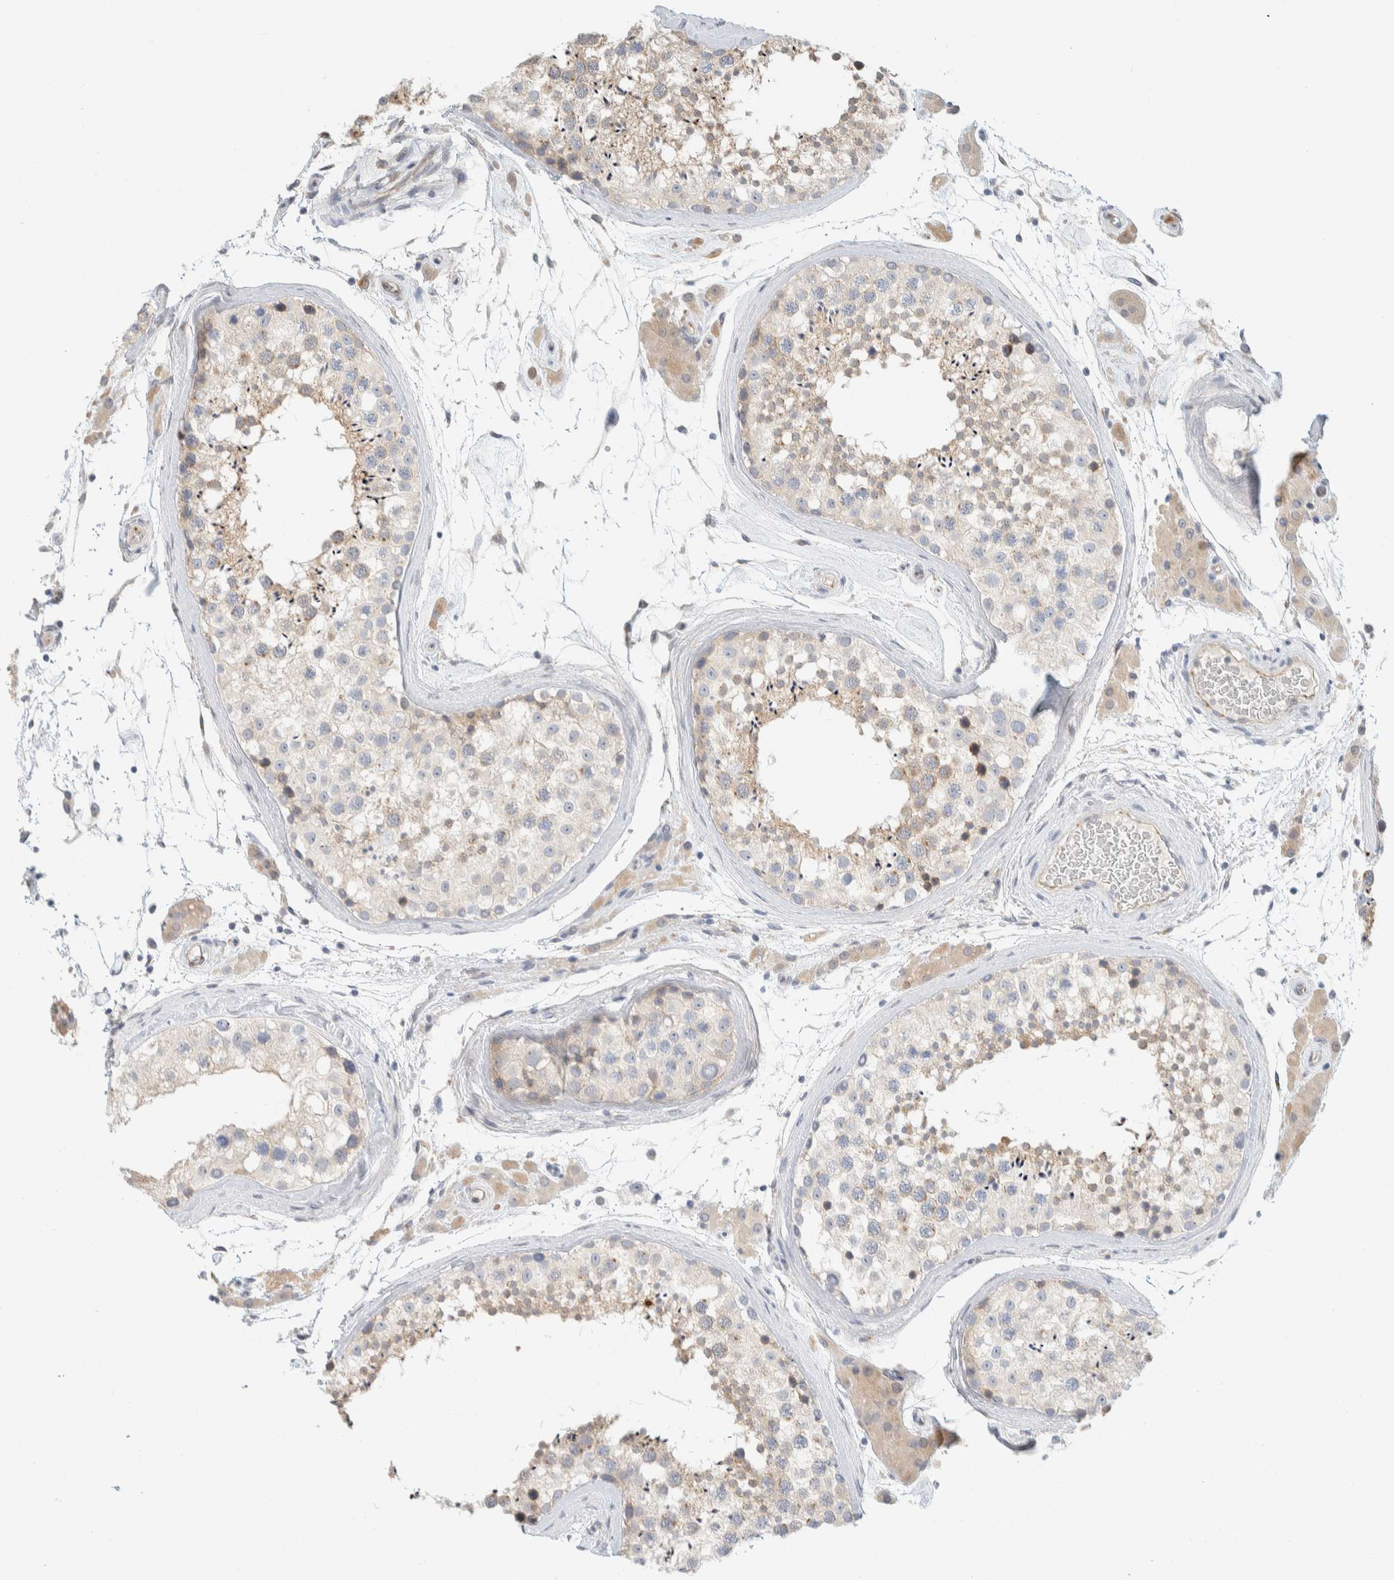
{"staining": {"intensity": "weak", "quantity": "25%-75%", "location": "cytoplasmic/membranous"}, "tissue": "testis", "cell_type": "Cells in seminiferous ducts", "image_type": "normal", "snomed": [{"axis": "morphology", "description": "Normal tissue, NOS"}, {"axis": "topography", "description": "Testis"}], "caption": "DAB immunohistochemical staining of normal human testis demonstrates weak cytoplasmic/membranous protein expression in approximately 25%-75% of cells in seminiferous ducts. (Brightfield microscopy of DAB IHC at high magnification).", "gene": "TMEM184B", "patient": {"sex": "male", "age": 46}}